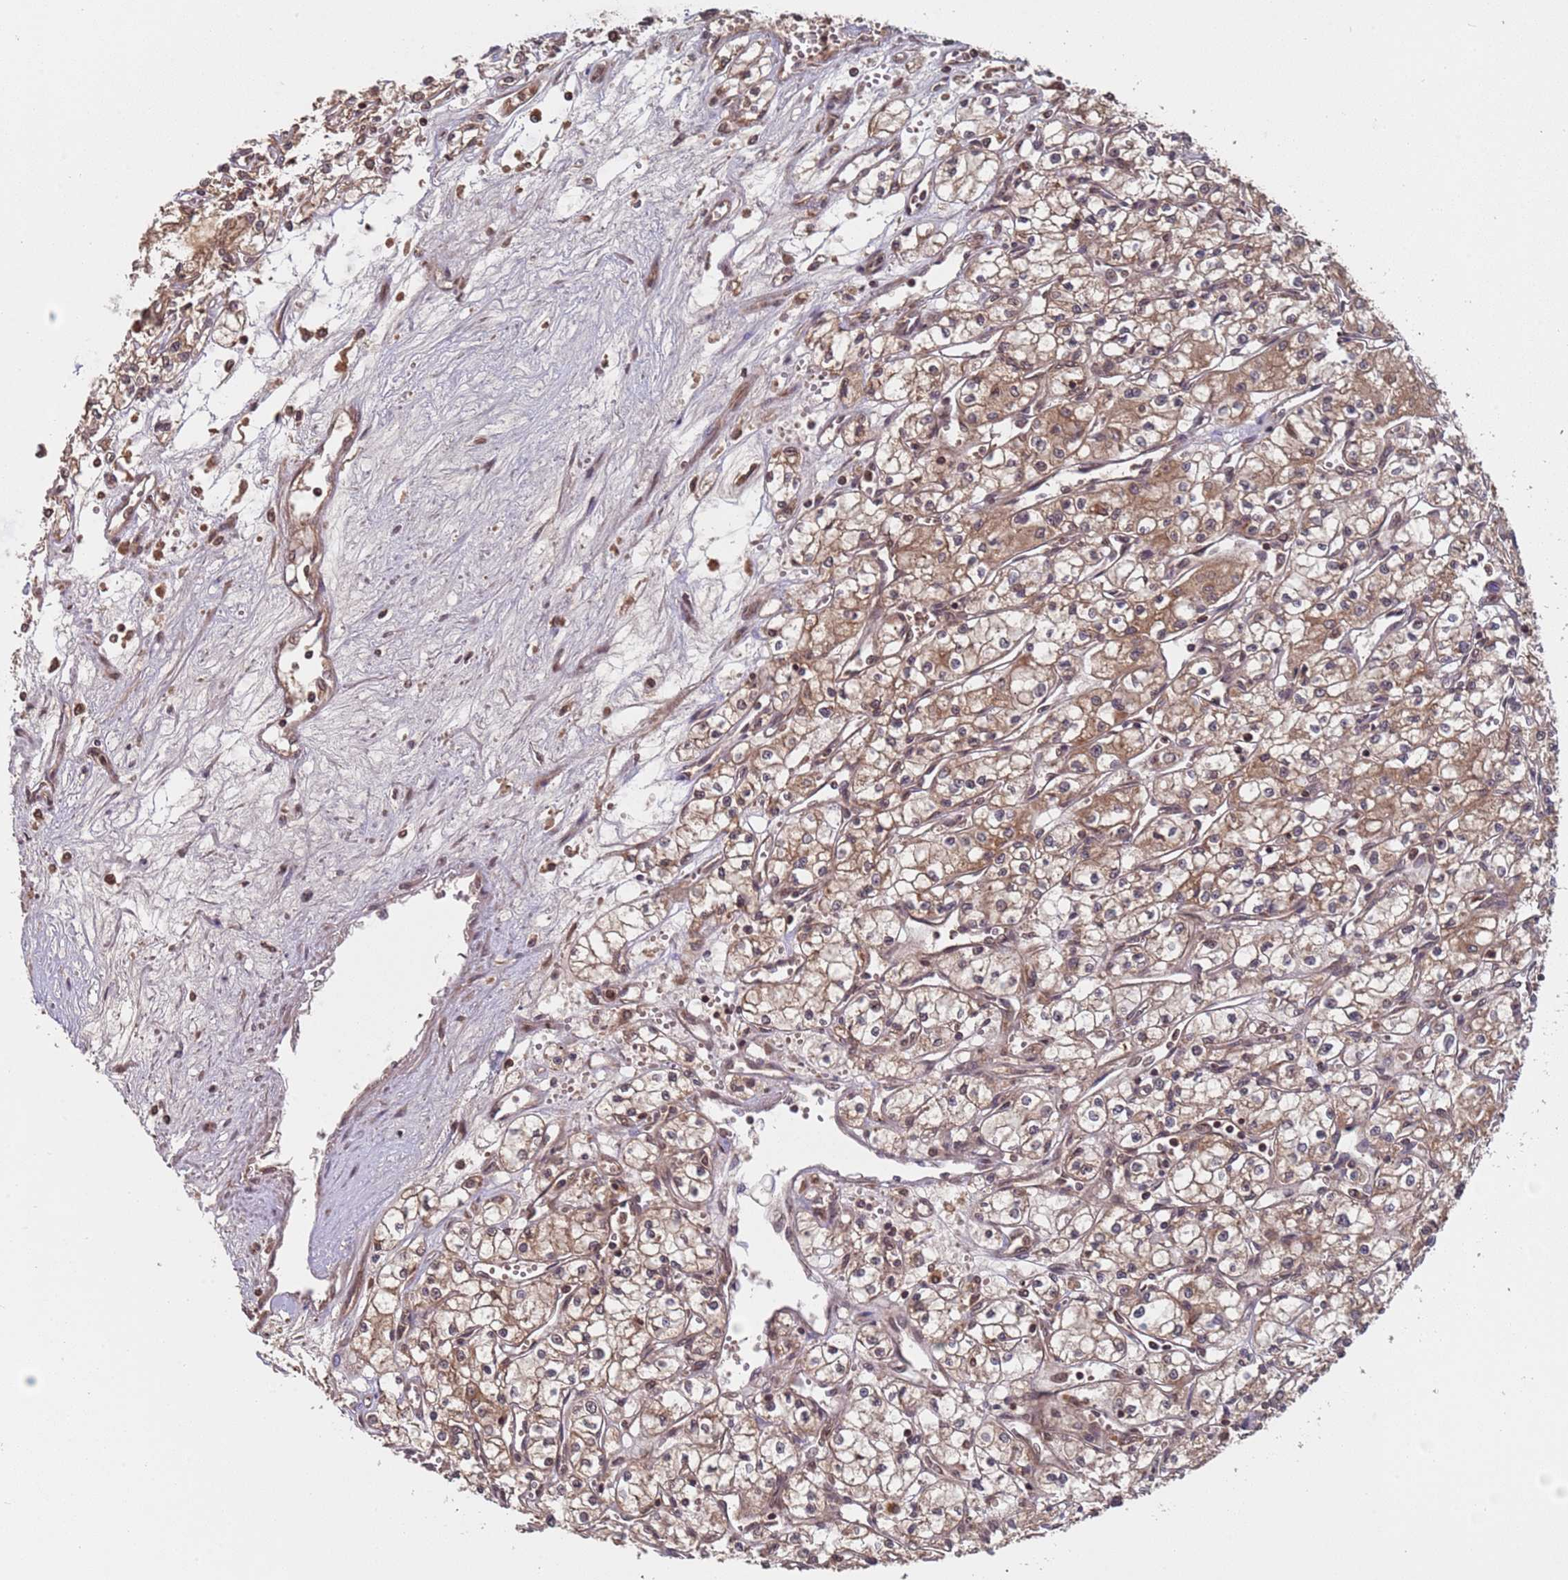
{"staining": {"intensity": "moderate", "quantity": "25%-75%", "location": "cytoplasmic/membranous"}, "tissue": "renal cancer", "cell_type": "Tumor cells", "image_type": "cancer", "snomed": [{"axis": "morphology", "description": "Adenocarcinoma, NOS"}, {"axis": "topography", "description": "Kidney"}], "caption": "Protein expression analysis of renal cancer (adenocarcinoma) demonstrates moderate cytoplasmic/membranous staining in about 25%-75% of tumor cells. The staining was performed using DAB (3,3'-diaminobenzidine) to visualize the protein expression in brown, while the nuclei were stained in blue with hematoxylin (Magnification: 20x).", "gene": "ERI1", "patient": {"sex": "male", "age": 59}}